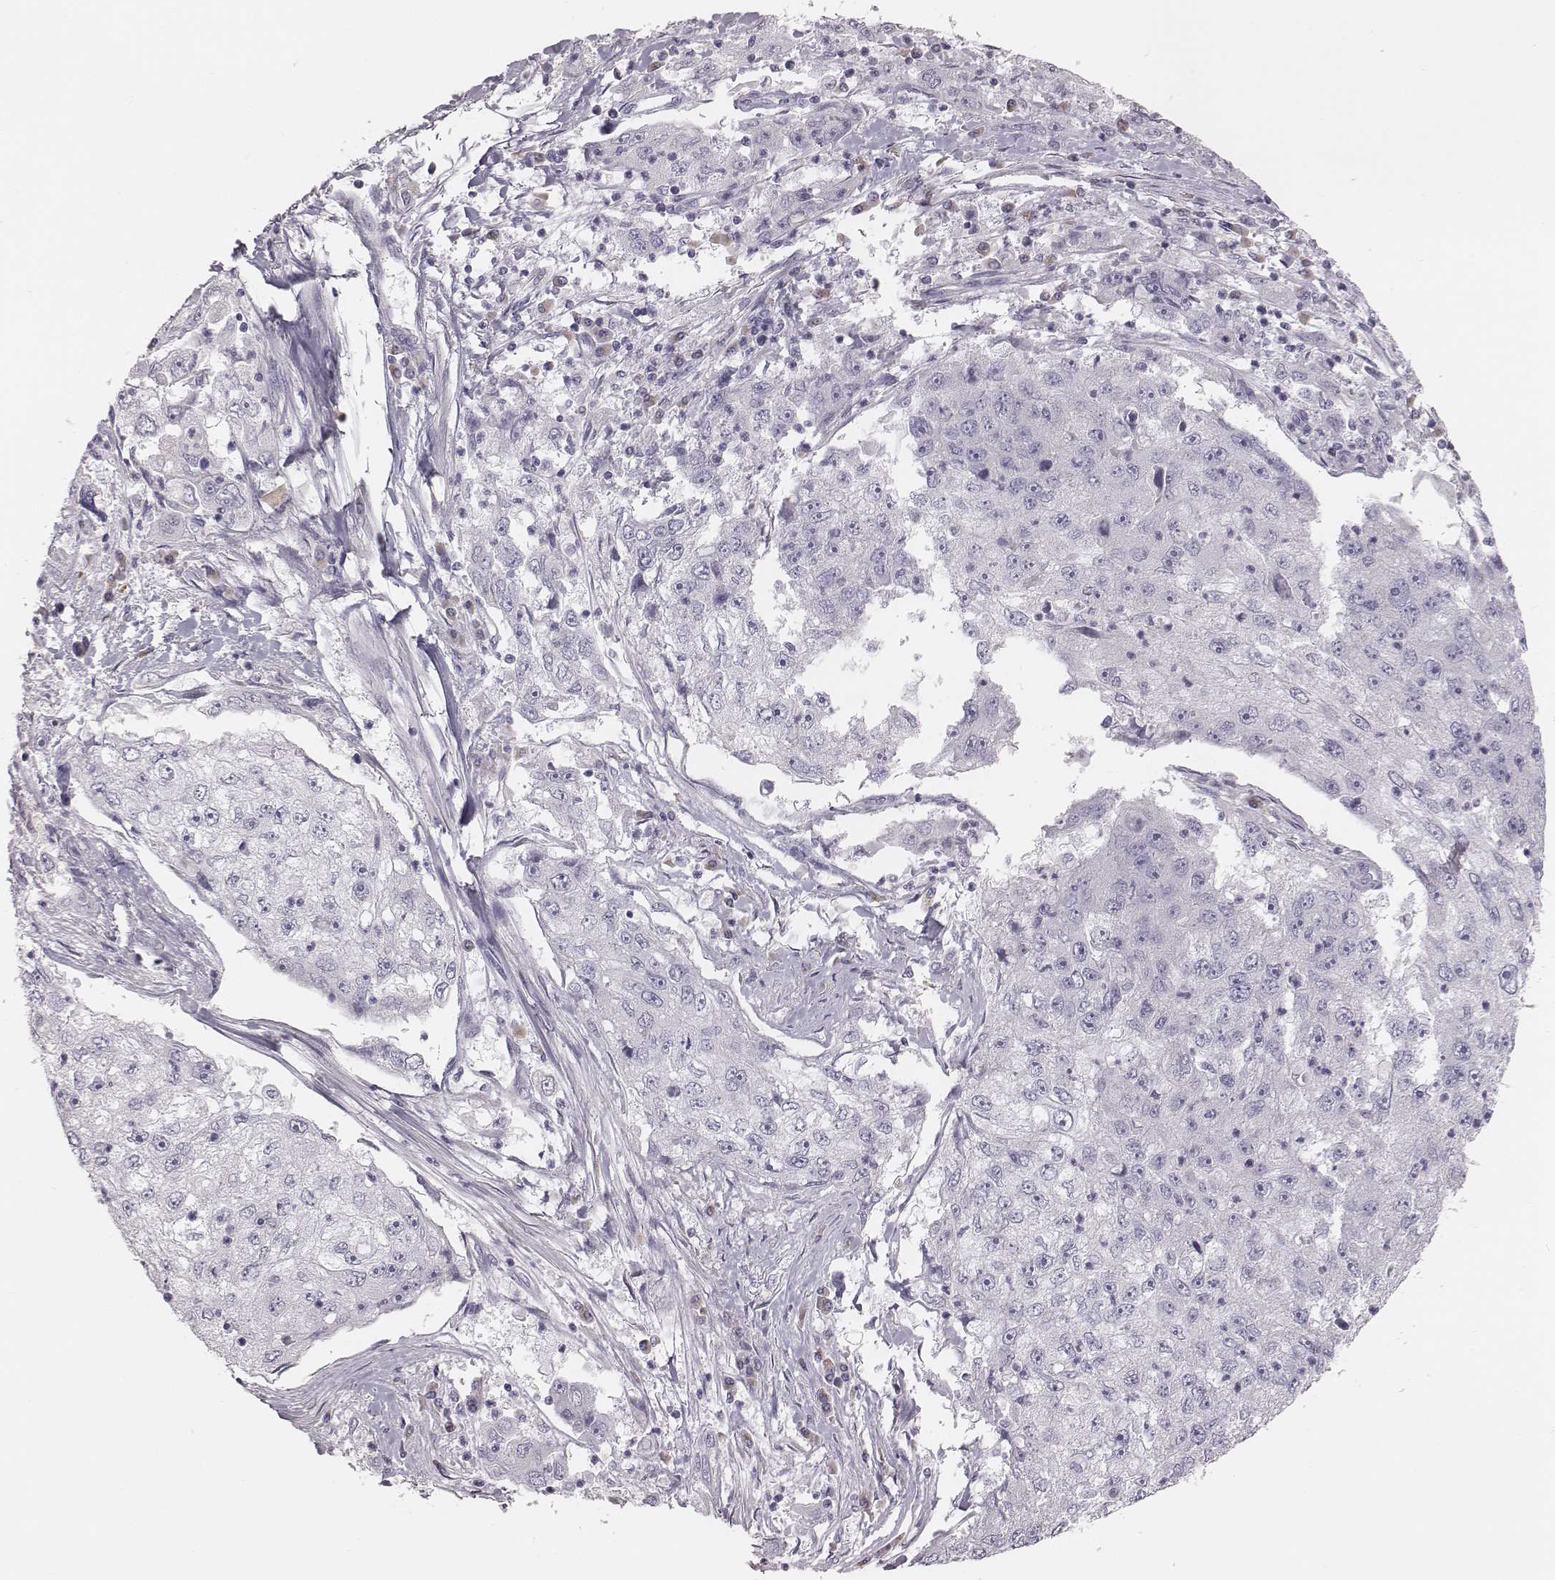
{"staining": {"intensity": "negative", "quantity": "none", "location": "none"}, "tissue": "cervical cancer", "cell_type": "Tumor cells", "image_type": "cancer", "snomed": [{"axis": "morphology", "description": "Squamous cell carcinoma, NOS"}, {"axis": "topography", "description": "Cervix"}], "caption": "Tumor cells are negative for brown protein staining in cervical cancer (squamous cell carcinoma).", "gene": "C6orf58", "patient": {"sex": "female", "age": 36}}